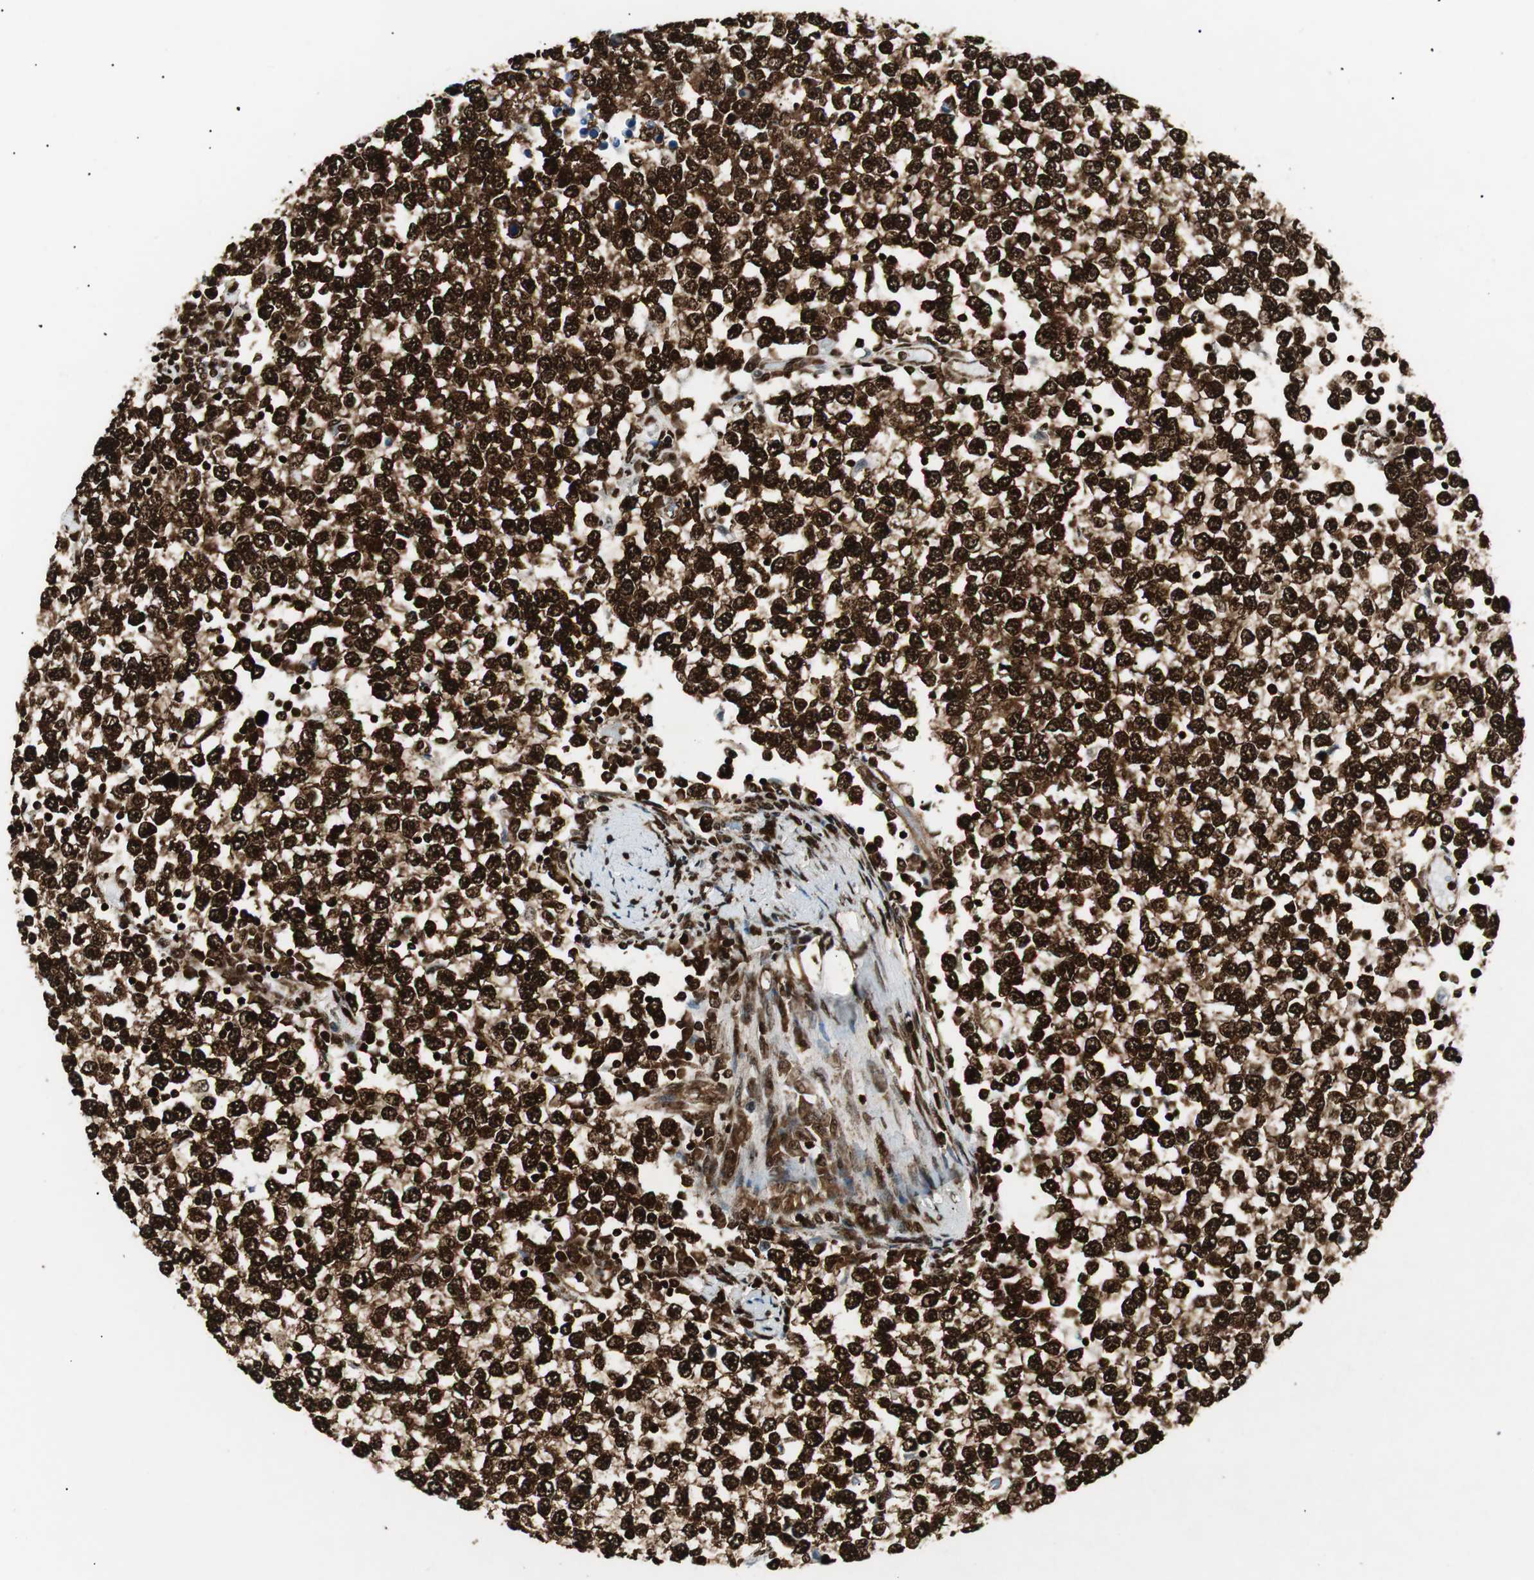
{"staining": {"intensity": "strong", "quantity": ">75%", "location": "nuclear"}, "tissue": "testis cancer", "cell_type": "Tumor cells", "image_type": "cancer", "snomed": [{"axis": "morphology", "description": "Seminoma, NOS"}, {"axis": "topography", "description": "Testis"}], "caption": "The immunohistochemical stain shows strong nuclear positivity in tumor cells of testis seminoma tissue. The staining was performed using DAB (3,3'-diaminobenzidine) to visualize the protein expression in brown, while the nuclei were stained in blue with hematoxylin (Magnification: 20x).", "gene": "EWSR1", "patient": {"sex": "male", "age": 65}}